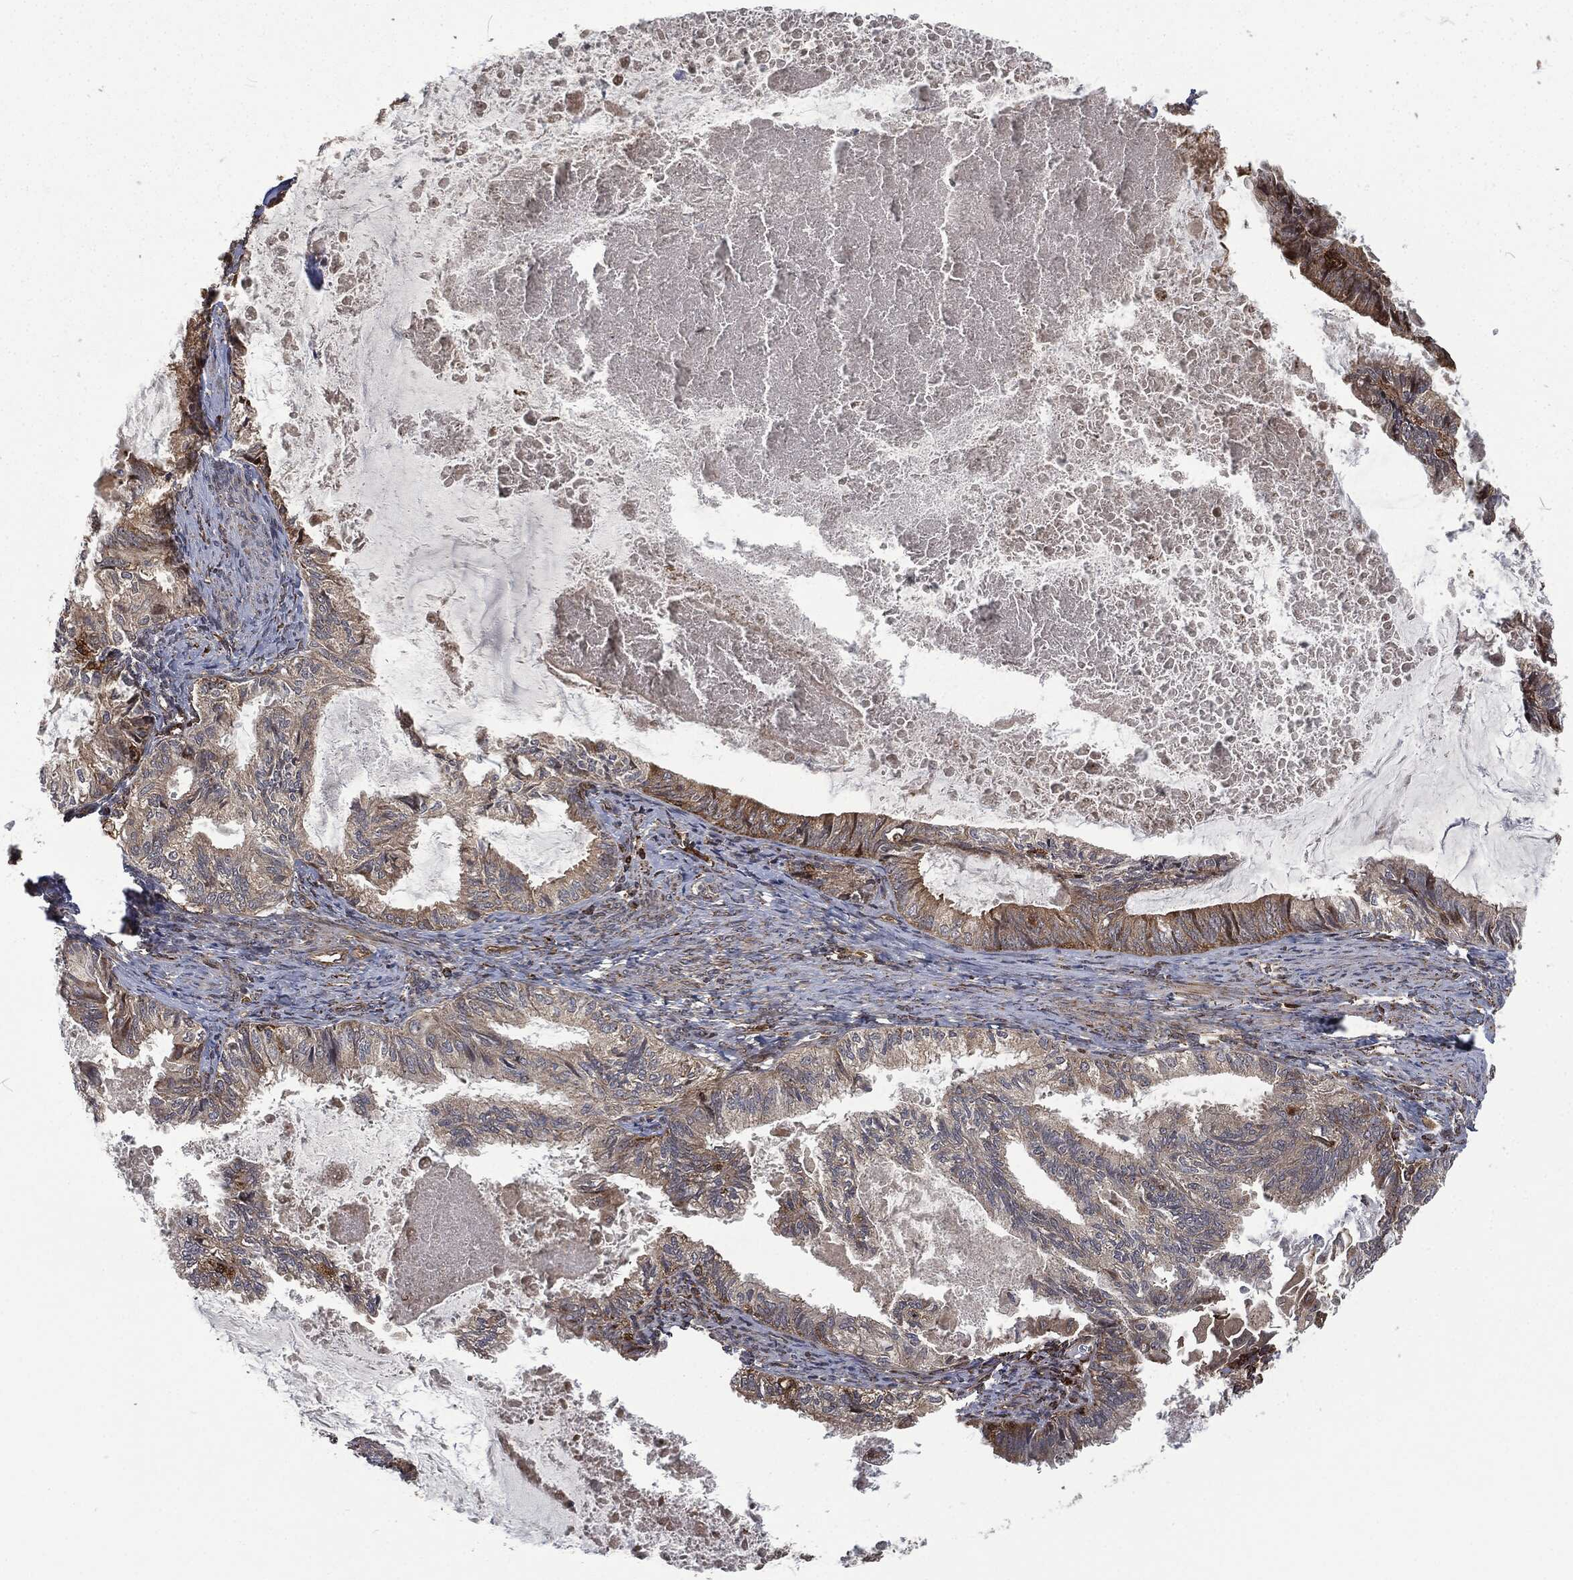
{"staining": {"intensity": "moderate", "quantity": "<25%", "location": "cytoplasmic/membranous"}, "tissue": "endometrial cancer", "cell_type": "Tumor cells", "image_type": "cancer", "snomed": [{"axis": "morphology", "description": "Adenocarcinoma, NOS"}, {"axis": "topography", "description": "Endometrium"}], "caption": "Protein staining of endometrial cancer (adenocarcinoma) tissue reveals moderate cytoplasmic/membranous expression in about <25% of tumor cells.", "gene": "RFTN1", "patient": {"sex": "female", "age": 86}}